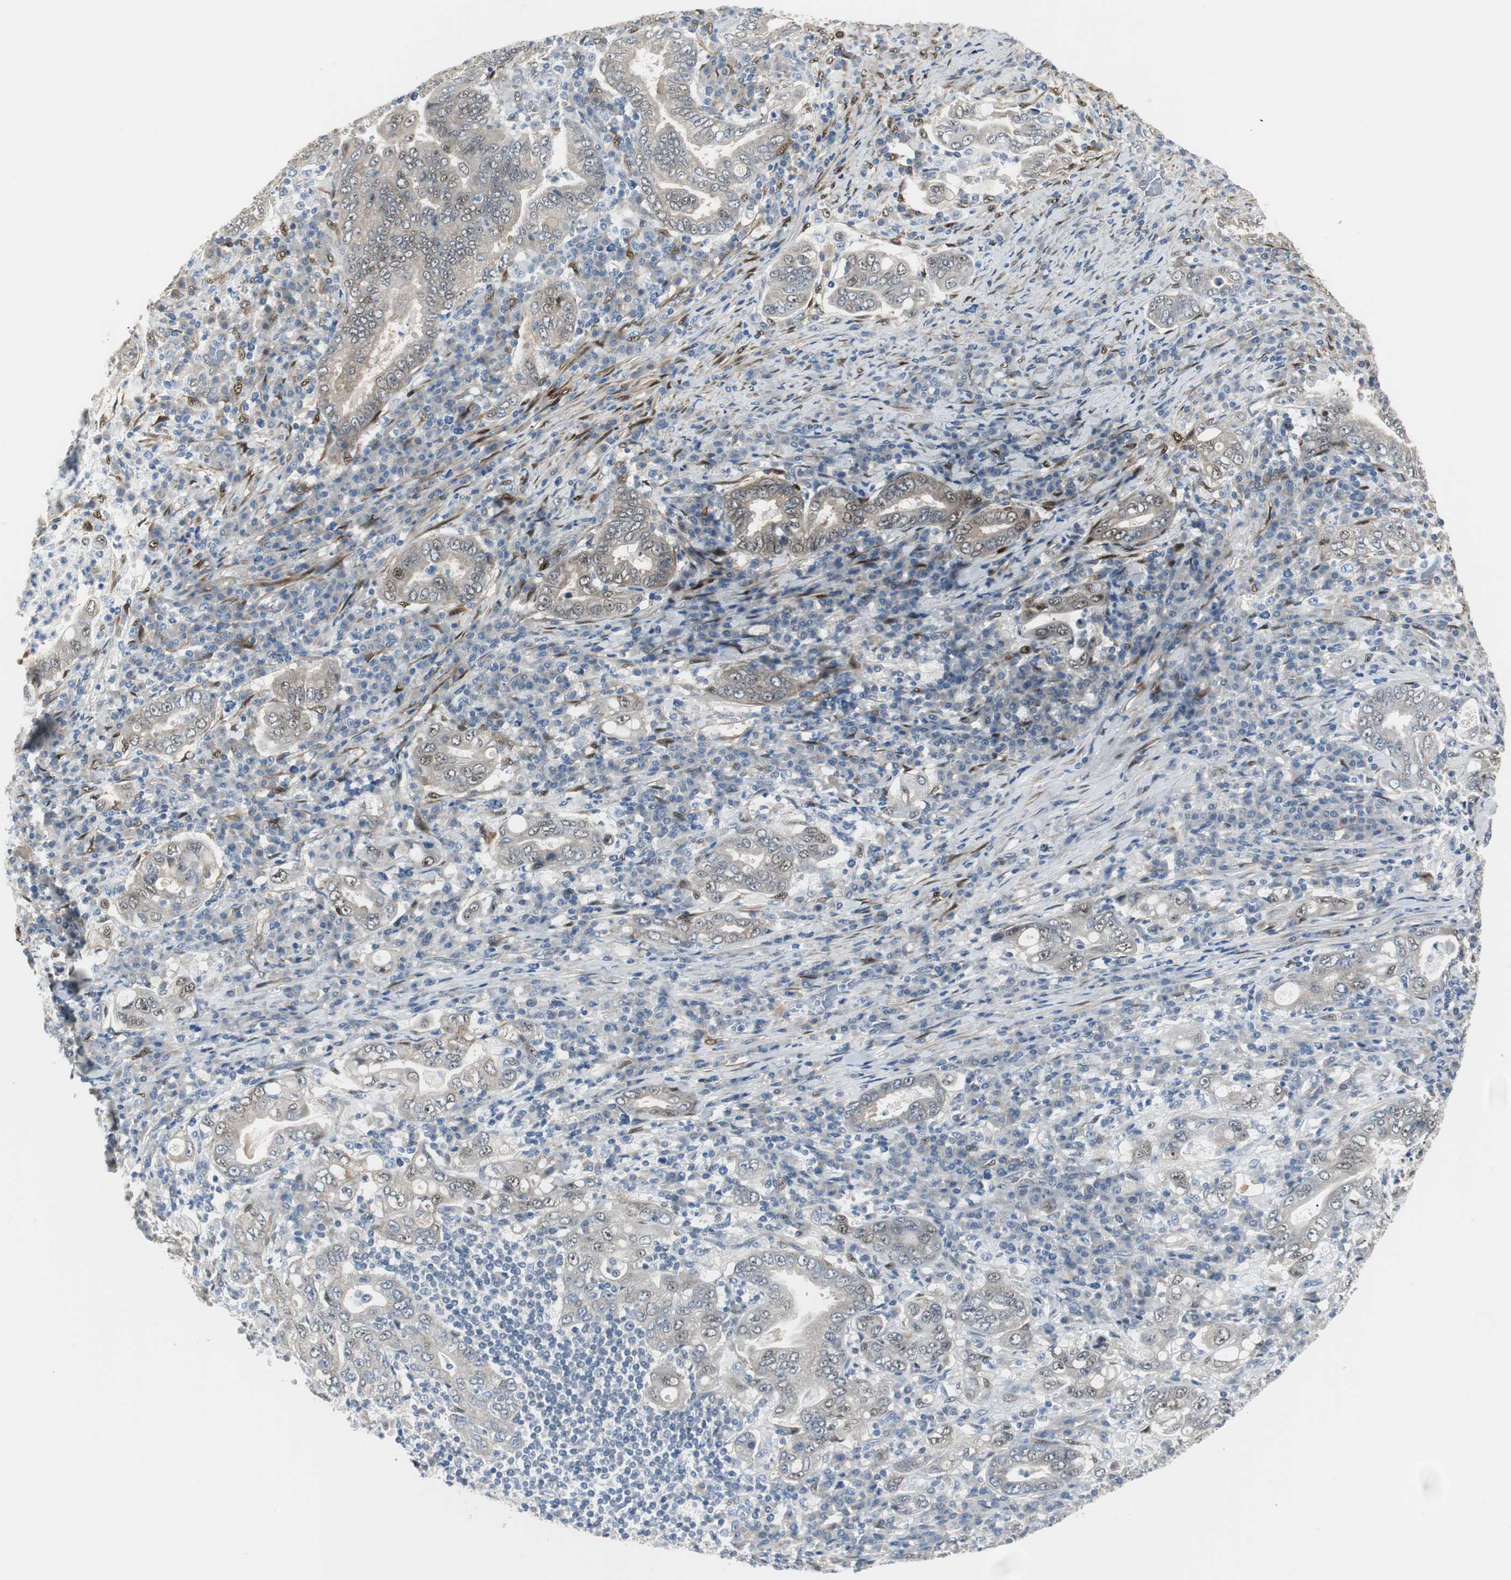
{"staining": {"intensity": "weak", "quantity": "<25%", "location": "cytoplasmic/membranous"}, "tissue": "stomach cancer", "cell_type": "Tumor cells", "image_type": "cancer", "snomed": [{"axis": "morphology", "description": "Normal tissue, NOS"}, {"axis": "morphology", "description": "Adenocarcinoma, NOS"}, {"axis": "topography", "description": "Esophagus"}, {"axis": "topography", "description": "Stomach, upper"}, {"axis": "topography", "description": "Peripheral nerve tissue"}], "caption": "Stomach cancer was stained to show a protein in brown. There is no significant positivity in tumor cells. The staining was performed using DAB (3,3'-diaminobenzidine) to visualize the protein expression in brown, while the nuclei were stained in blue with hematoxylin (Magnification: 20x).", "gene": "FHL2", "patient": {"sex": "male", "age": 62}}